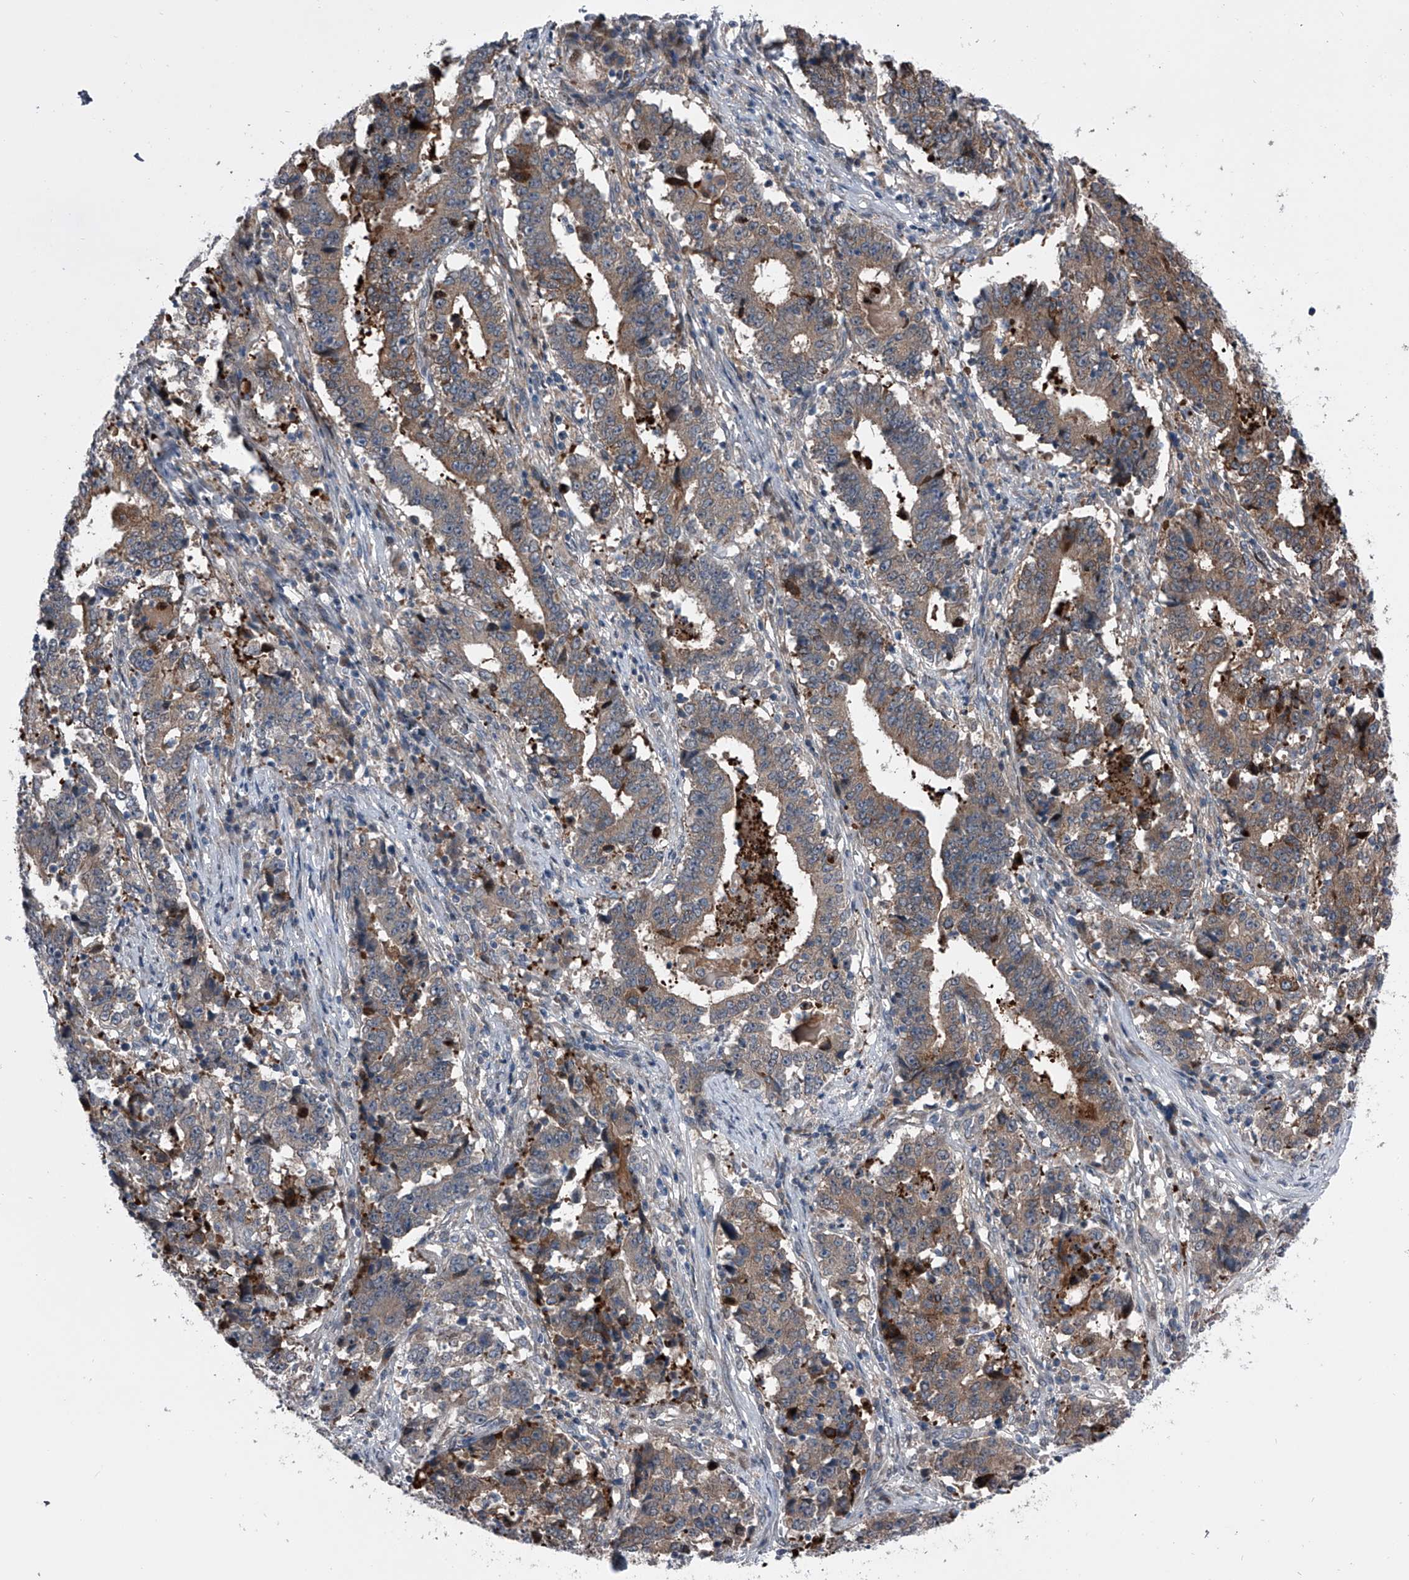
{"staining": {"intensity": "moderate", "quantity": "25%-75%", "location": "cytoplasmic/membranous"}, "tissue": "stomach cancer", "cell_type": "Tumor cells", "image_type": "cancer", "snomed": [{"axis": "morphology", "description": "Adenocarcinoma, NOS"}, {"axis": "topography", "description": "Stomach"}], "caption": "High-power microscopy captured an IHC micrograph of stomach adenocarcinoma, revealing moderate cytoplasmic/membranous expression in about 25%-75% of tumor cells. The protein of interest is stained brown, and the nuclei are stained in blue (DAB IHC with brightfield microscopy, high magnification).", "gene": "ELK4", "patient": {"sex": "male", "age": 59}}